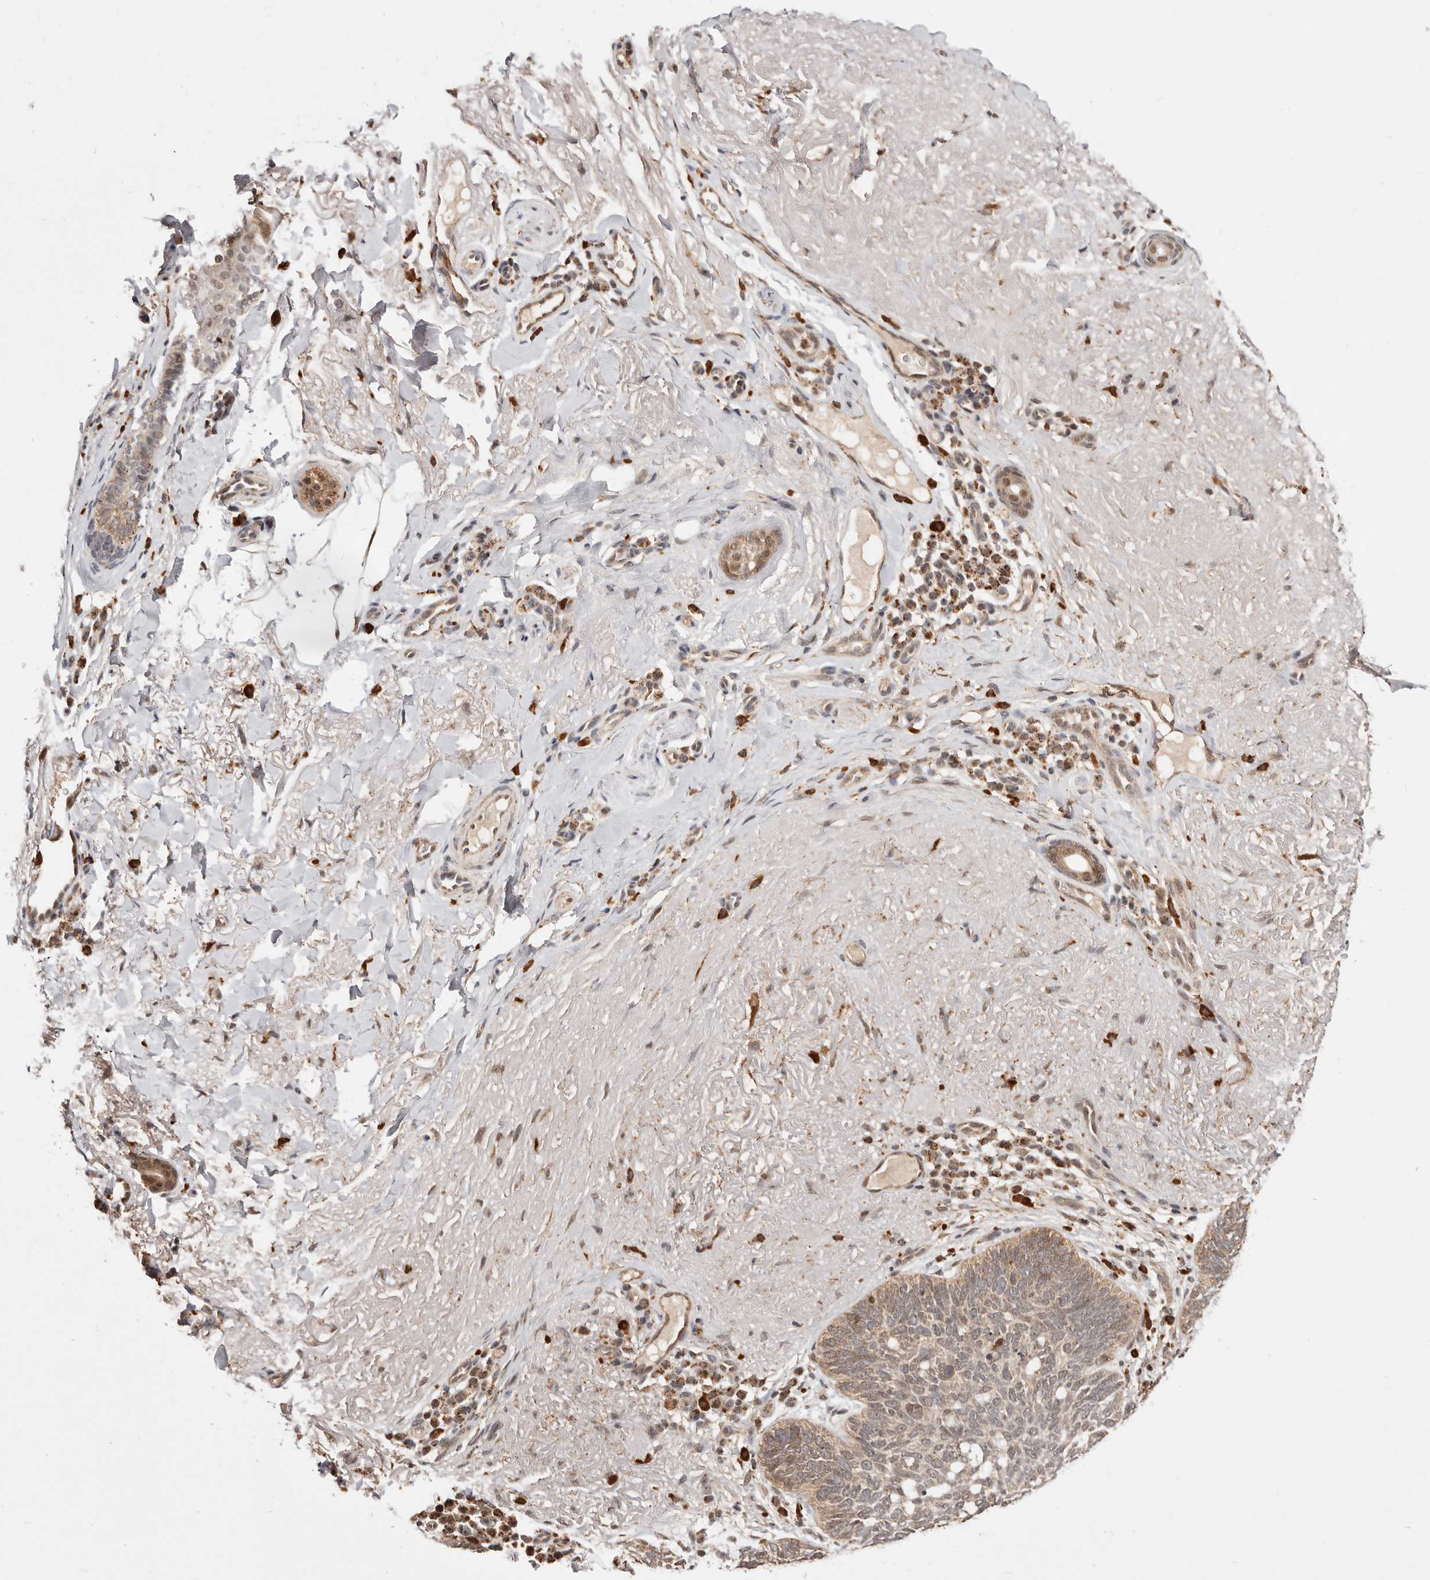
{"staining": {"intensity": "weak", "quantity": ">75%", "location": "cytoplasmic/membranous,nuclear"}, "tissue": "skin cancer", "cell_type": "Tumor cells", "image_type": "cancer", "snomed": [{"axis": "morphology", "description": "Basal cell carcinoma"}, {"axis": "topography", "description": "Skin"}], "caption": "The histopathology image reveals staining of skin cancer (basal cell carcinoma), revealing weak cytoplasmic/membranous and nuclear protein staining (brown color) within tumor cells. Using DAB (3,3'-diaminobenzidine) (brown) and hematoxylin (blue) stains, captured at high magnification using brightfield microscopy.", "gene": "SEC14L1", "patient": {"sex": "female", "age": 85}}